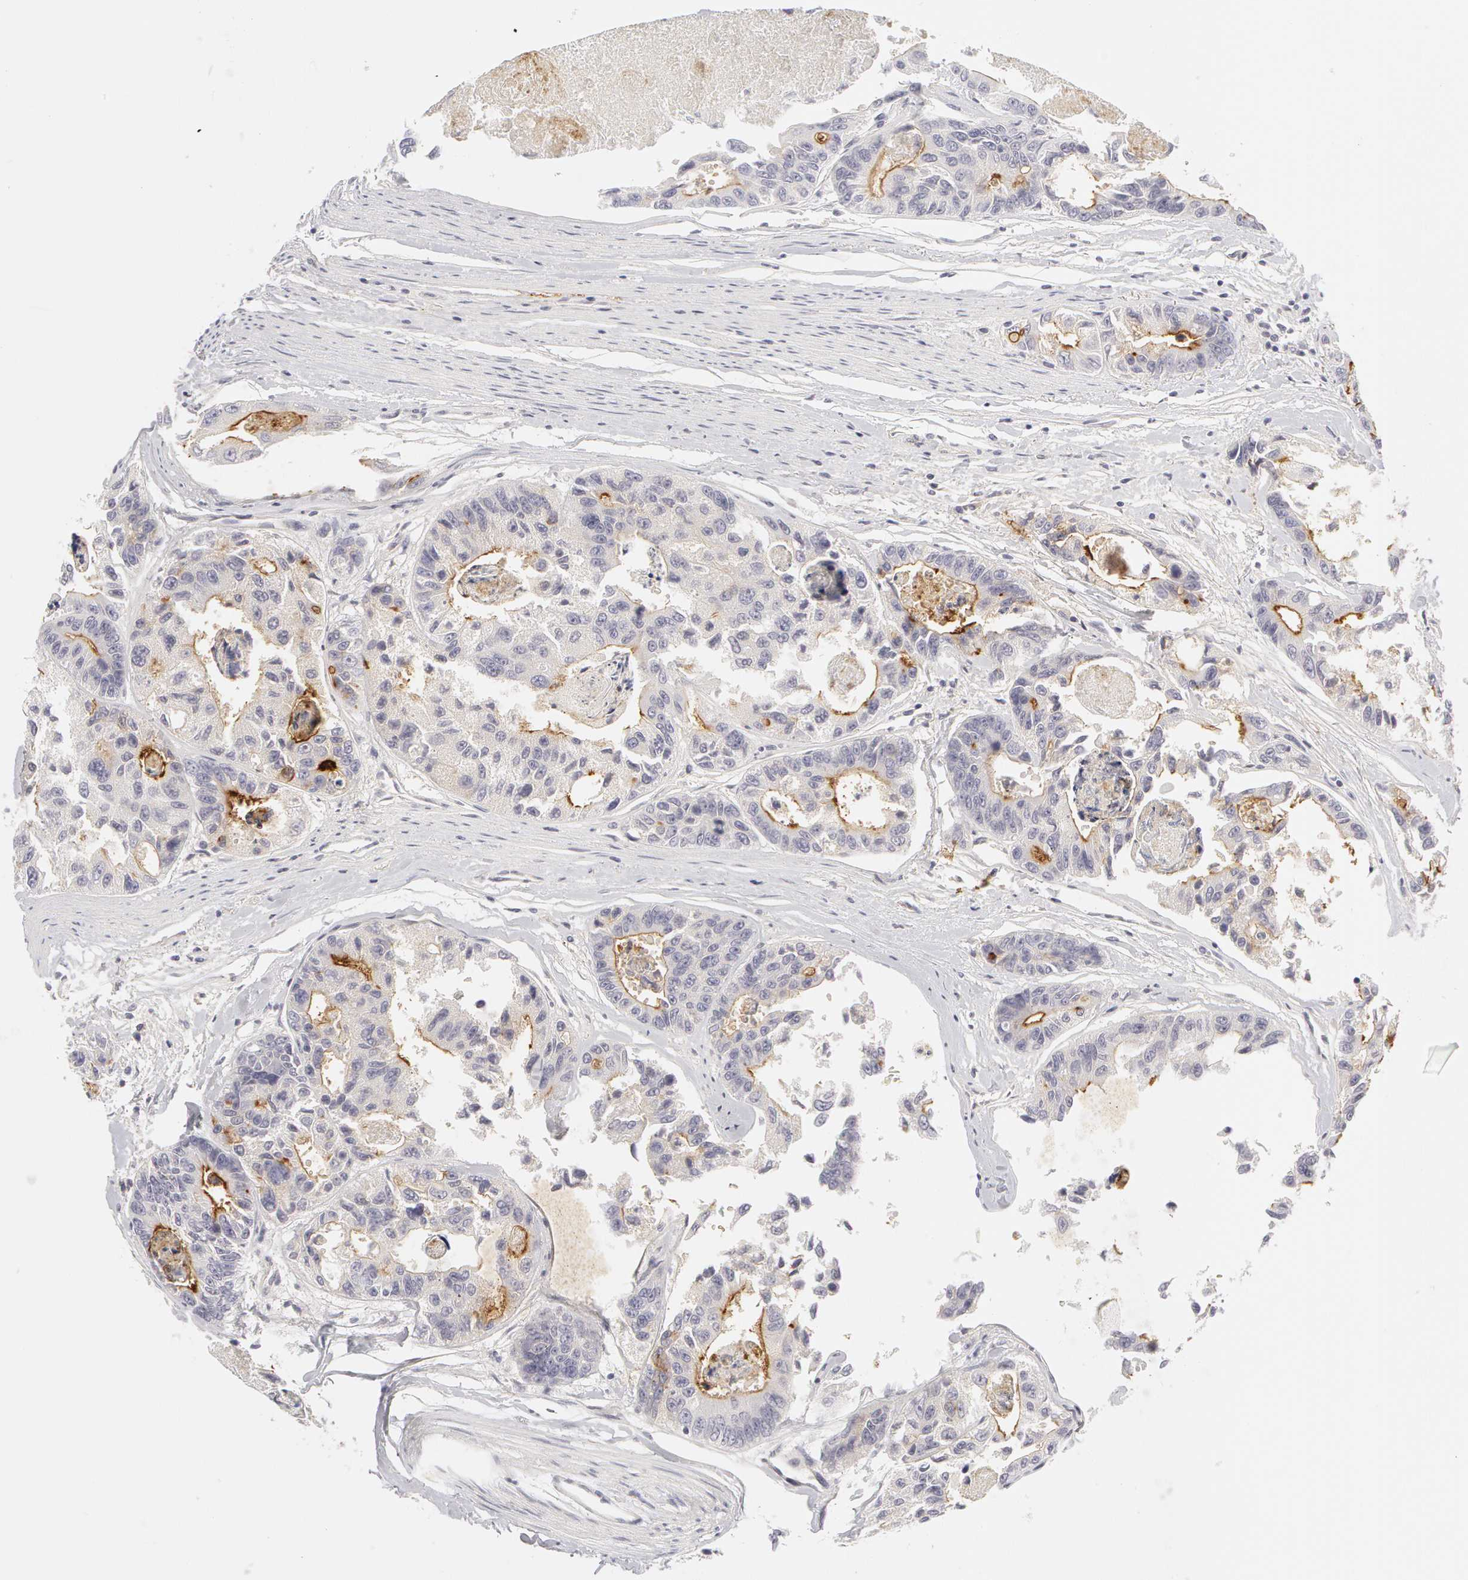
{"staining": {"intensity": "moderate", "quantity": ">75%", "location": "cytoplasmic/membranous"}, "tissue": "colorectal cancer", "cell_type": "Tumor cells", "image_type": "cancer", "snomed": [{"axis": "morphology", "description": "Adenocarcinoma, NOS"}, {"axis": "topography", "description": "Colon"}], "caption": "Immunohistochemistry (IHC) micrograph of neoplastic tissue: human colorectal adenocarcinoma stained using IHC demonstrates medium levels of moderate protein expression localized specifically in the cytoplasmic/membranous of tumor cells, appearing as a cytoplasmic/membranous brown color.", "gene": "ABCB1", "patient": {"sex": "female", "age": 86}}